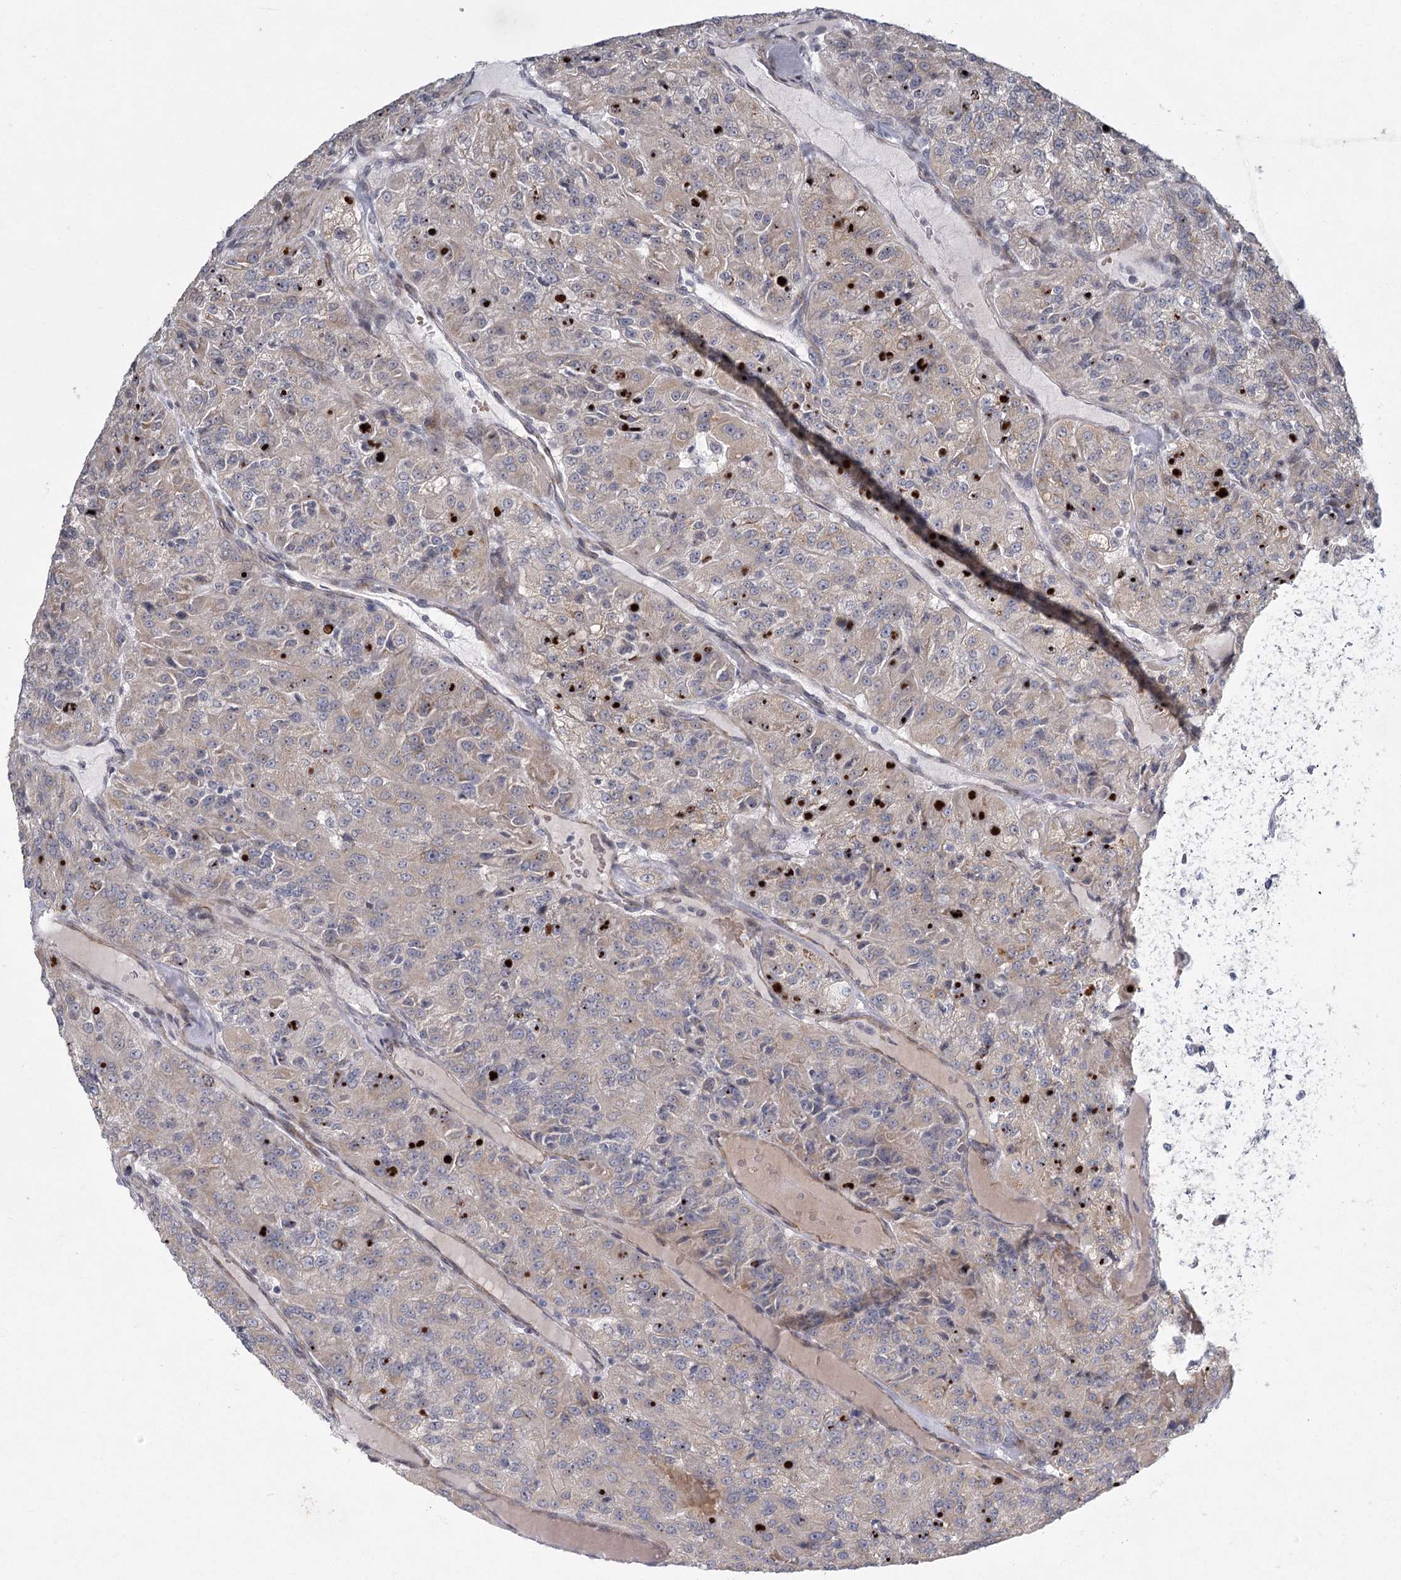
{"staining": {"intensity": "weak", "quantity": "25%-75%", "location": "cytoplasmic/membranous"}, "tissue": "renal cancer", "cell_type": "Tumor cells", "image_type": "cancer", "snomed": [{"axis": "morphology", "description": "Adenocarcinoma, NOS"}, {"axis": "topography", "description": "Kidney"}], "caption": "The photomicrograph exhibits a brown stain indicating the presence of a protein in the cytoplasmic/membranous of tumor cells in adenocarcinoma (renal). (Brightfield microscopy of DAB IHC at high magnification).", "gene": "MEPE", "patient": {"sex": "female", "age": 63}}